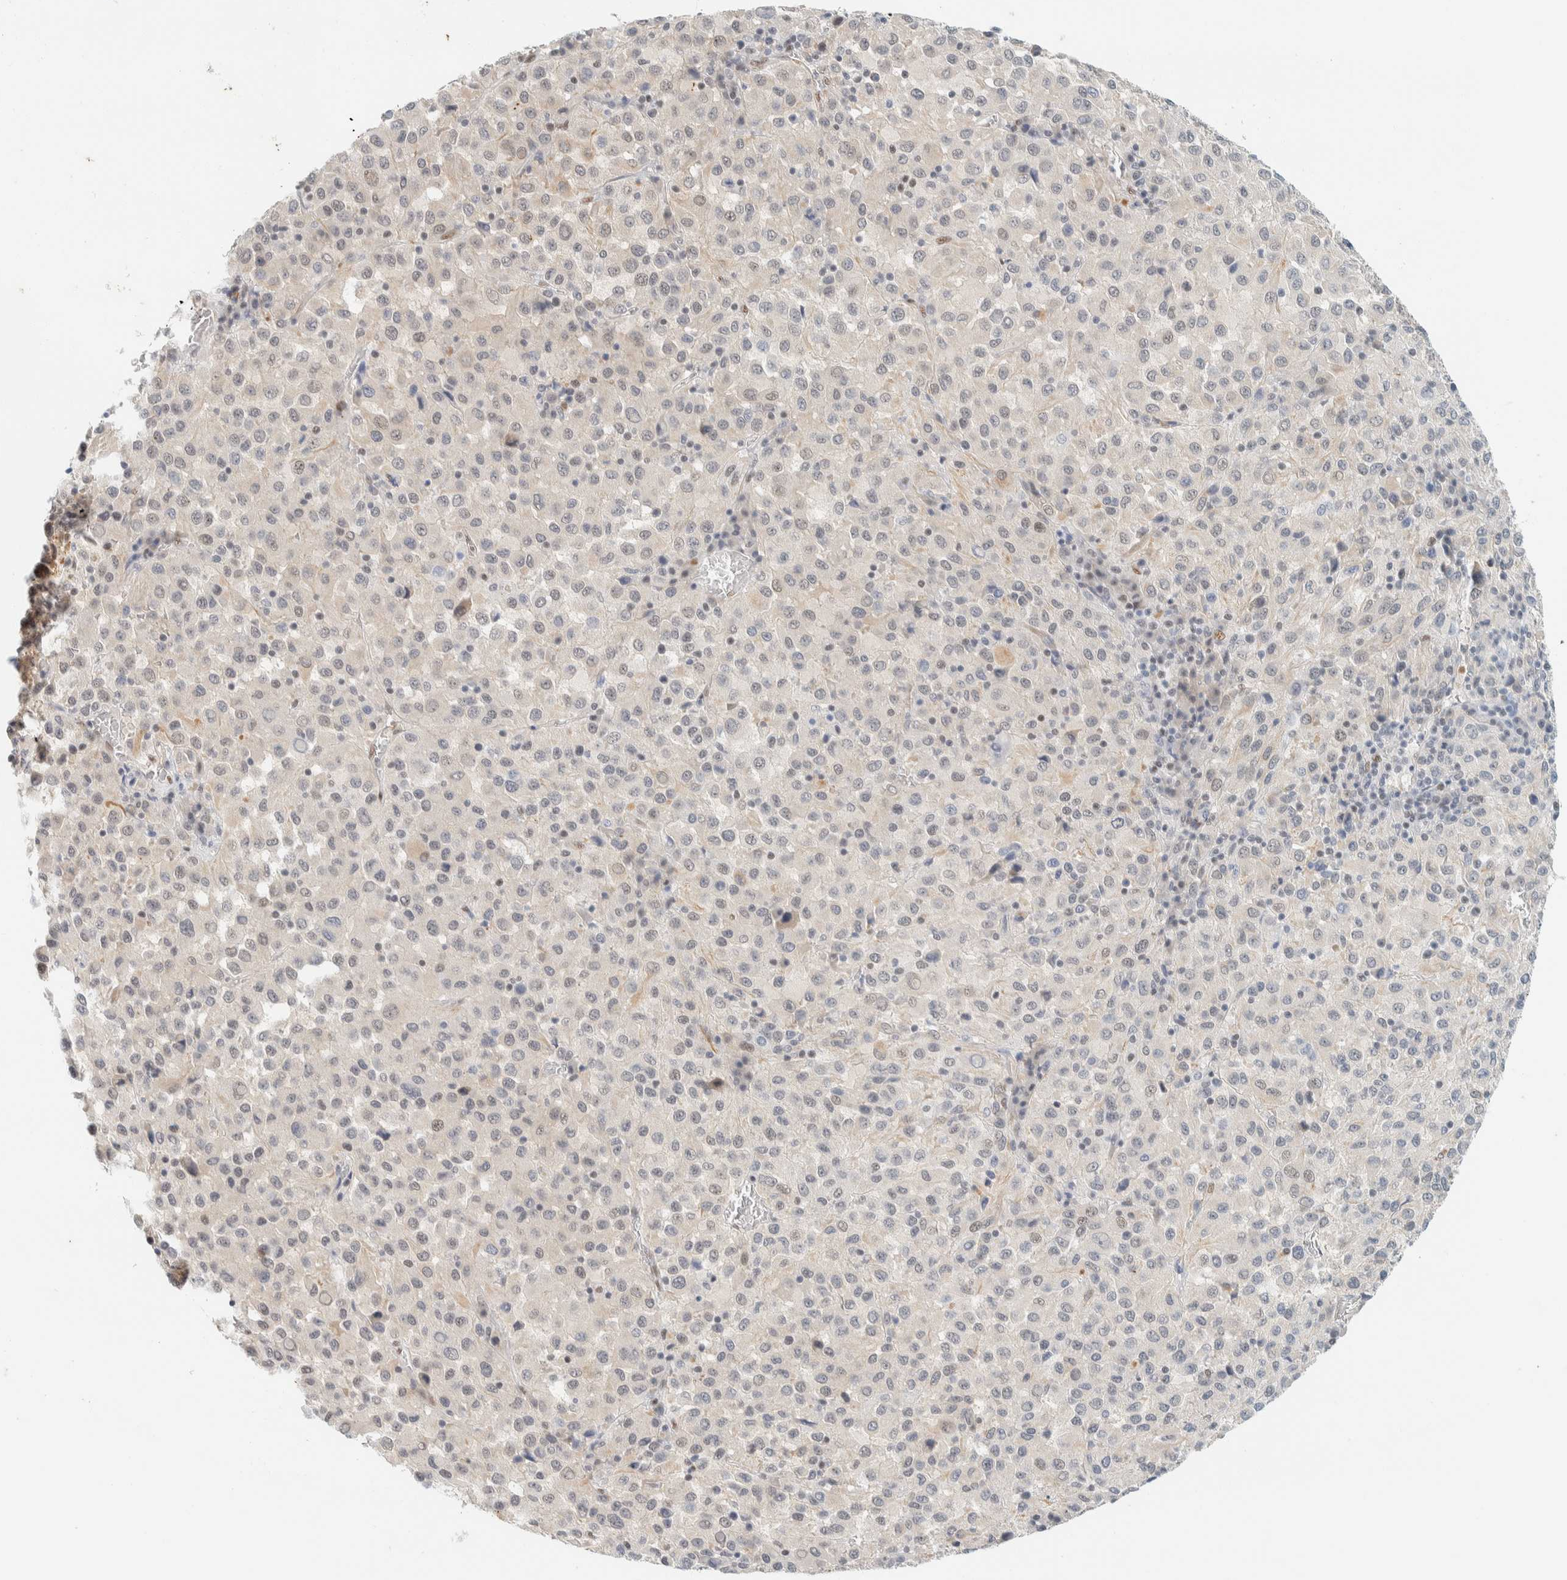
{"staining": {"intensity": "negative", "quantity": "none", "location": "none"}, "tissue": "melanoma", "cell_type": "Tumor cells", "image_type": "cancer", "snomed": [{"axis": "morphology", "description": "Malignant melanoma, Metastatic site"}, {"axis": "topography", "description": "Lung"}], "caption": "Melanoma was stained to show a protein in brown. There is no significant staining in tumor cells. The staining was performed using DAB (3,3'-diaminobenzidine) to visualize the protein expression in brown, while the nuclei were stained in blue with hematoxylin (Magnification: 20x).", "gene": "ZNF683", "patient": {"sex": "male", "age": 64}}